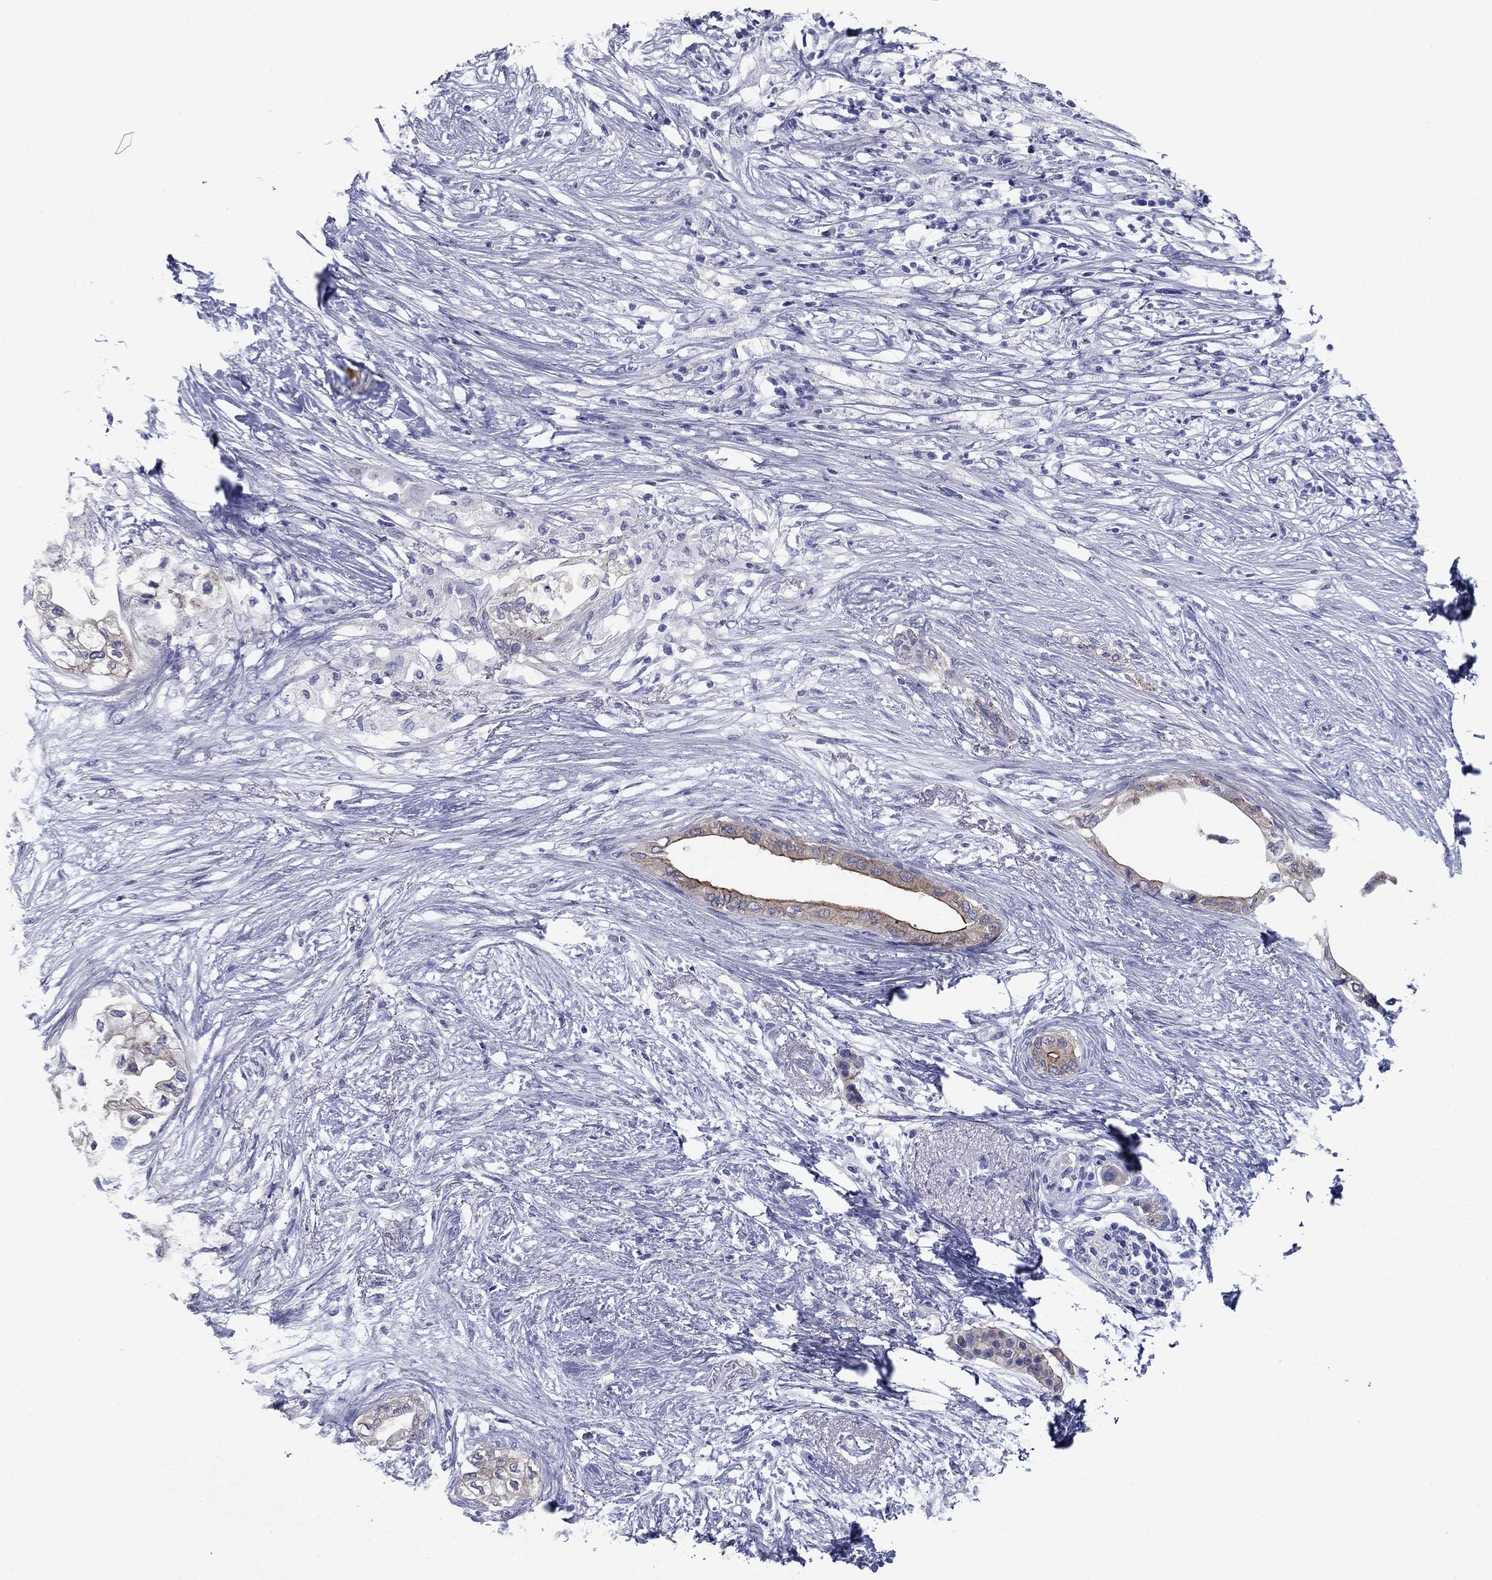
{"staining": {"intensity": "strong", "quantity": "25%-75%", "location": "cytoplasmic/membranous"}, "tissue": "pancreatic cancer", "cell_type": "Tumor cells", "image_type": "cancer", "snomed": [{"axis": "morphology", "description": "Normal tissue, NOS"}, {"axis": "morphology", "description": "Adenocarcinoma, NOS"}, {"axis": "topography", "description": "Pancreas"}, {"axis": "topography", "description": "Duodenum"}], "caption": "Human pancreatic cancer stained with a protein marker reveals strong staining in tumor cells.", "gene": "PLS1", "patient": {"sex": "female", "age": 60}}